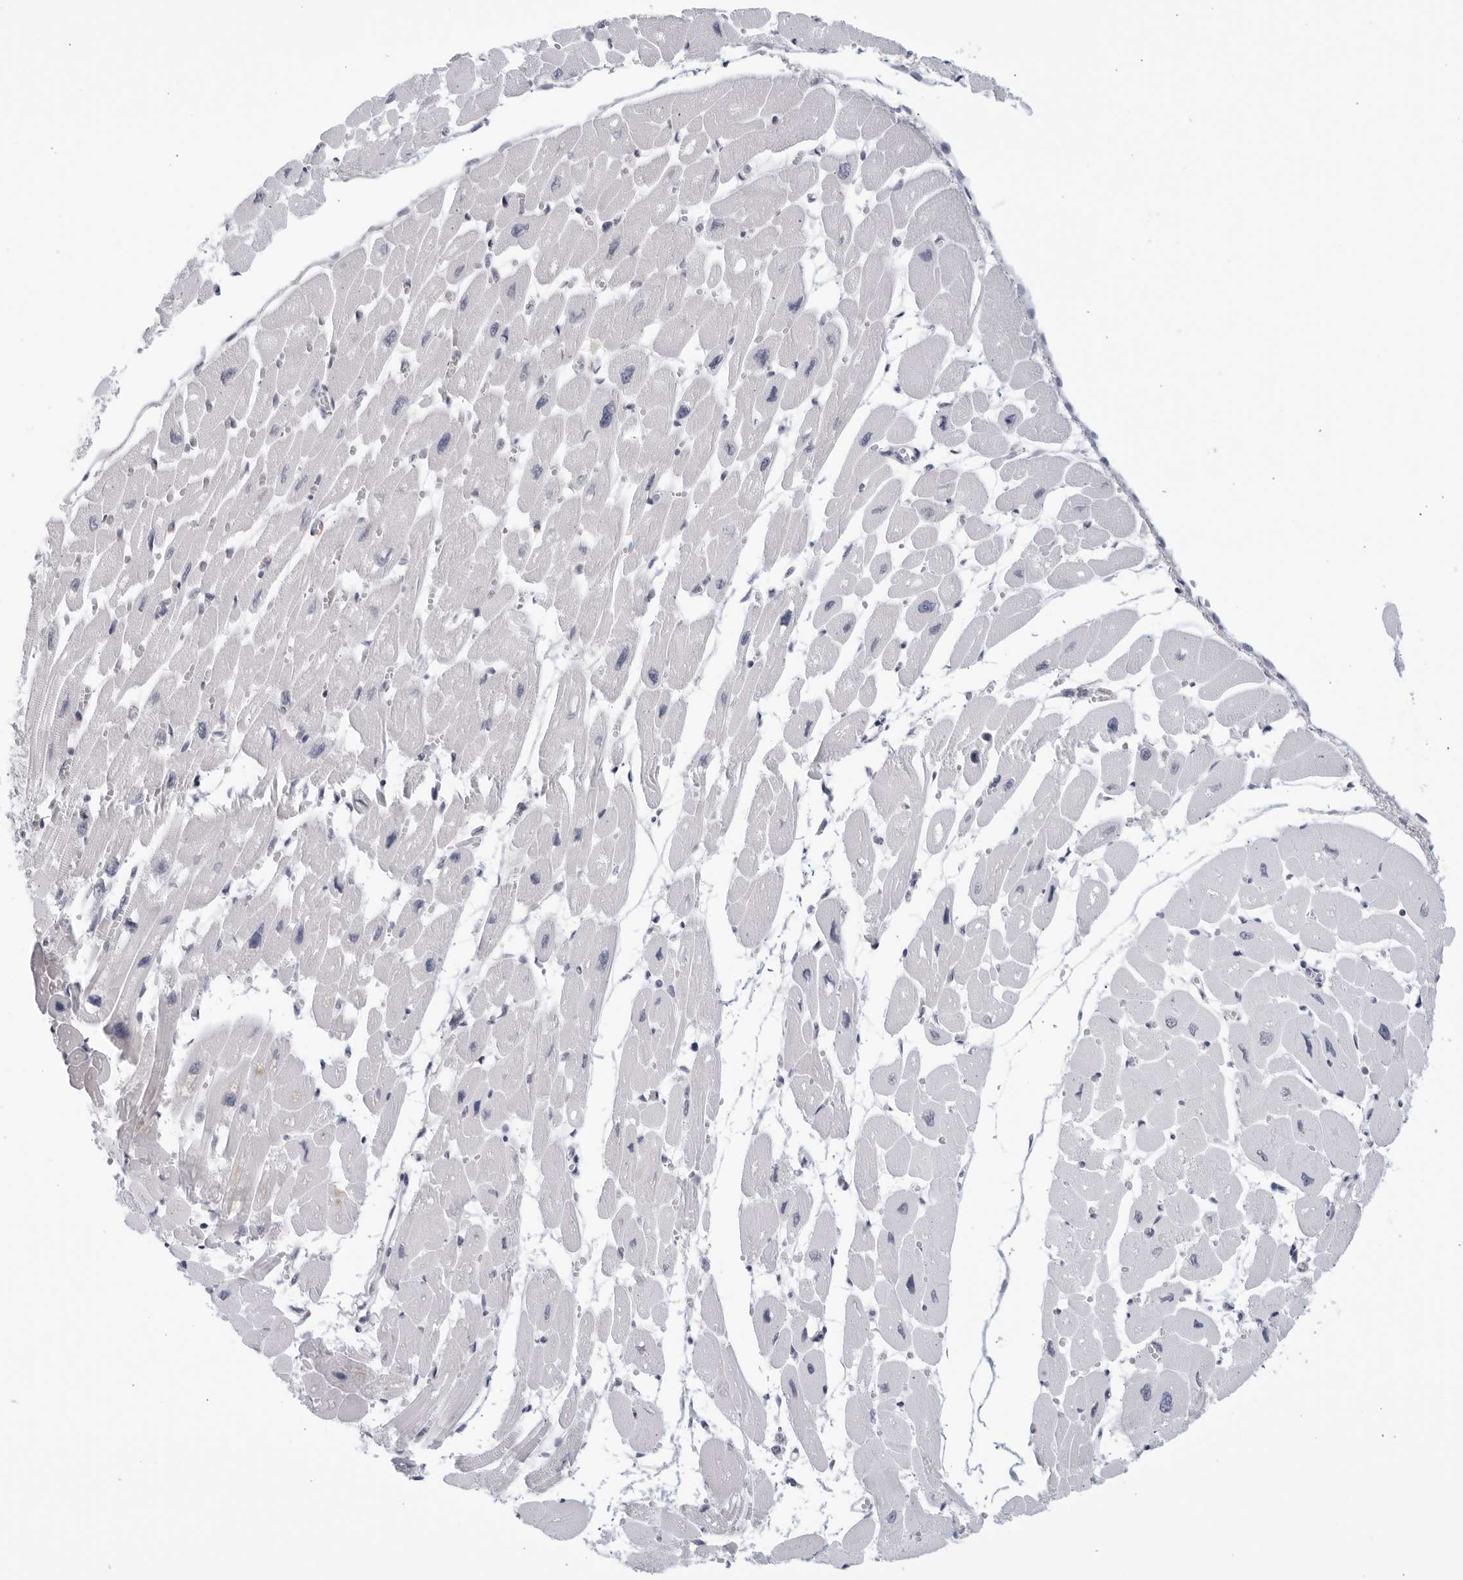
{"staining": {"intensity": "moderate", "quantity": "<25%", "location": "cytoplasmic/membranous"}, "tissue": "heart muscle", "cell_type": "Cardiomyocytes", "image_type": "normal", "snomed": [{"axis": "morphology", "description": "Normal tissue, NOS"}, {"axis": "topography", "description": "Heart"}], "caption": "DAB (3,3'-diaminobenzidine) immunohistochemical staining of unremarkable heart muscle exhibits moderate cytoplasmic/membranous protein positivity in approximately <25% of cardiomyocytes. The protein is shown in brown color, while the nuclei are stained blue.", "gene": "WDTC1", "patient": {"sex": "female", "age": 54}}